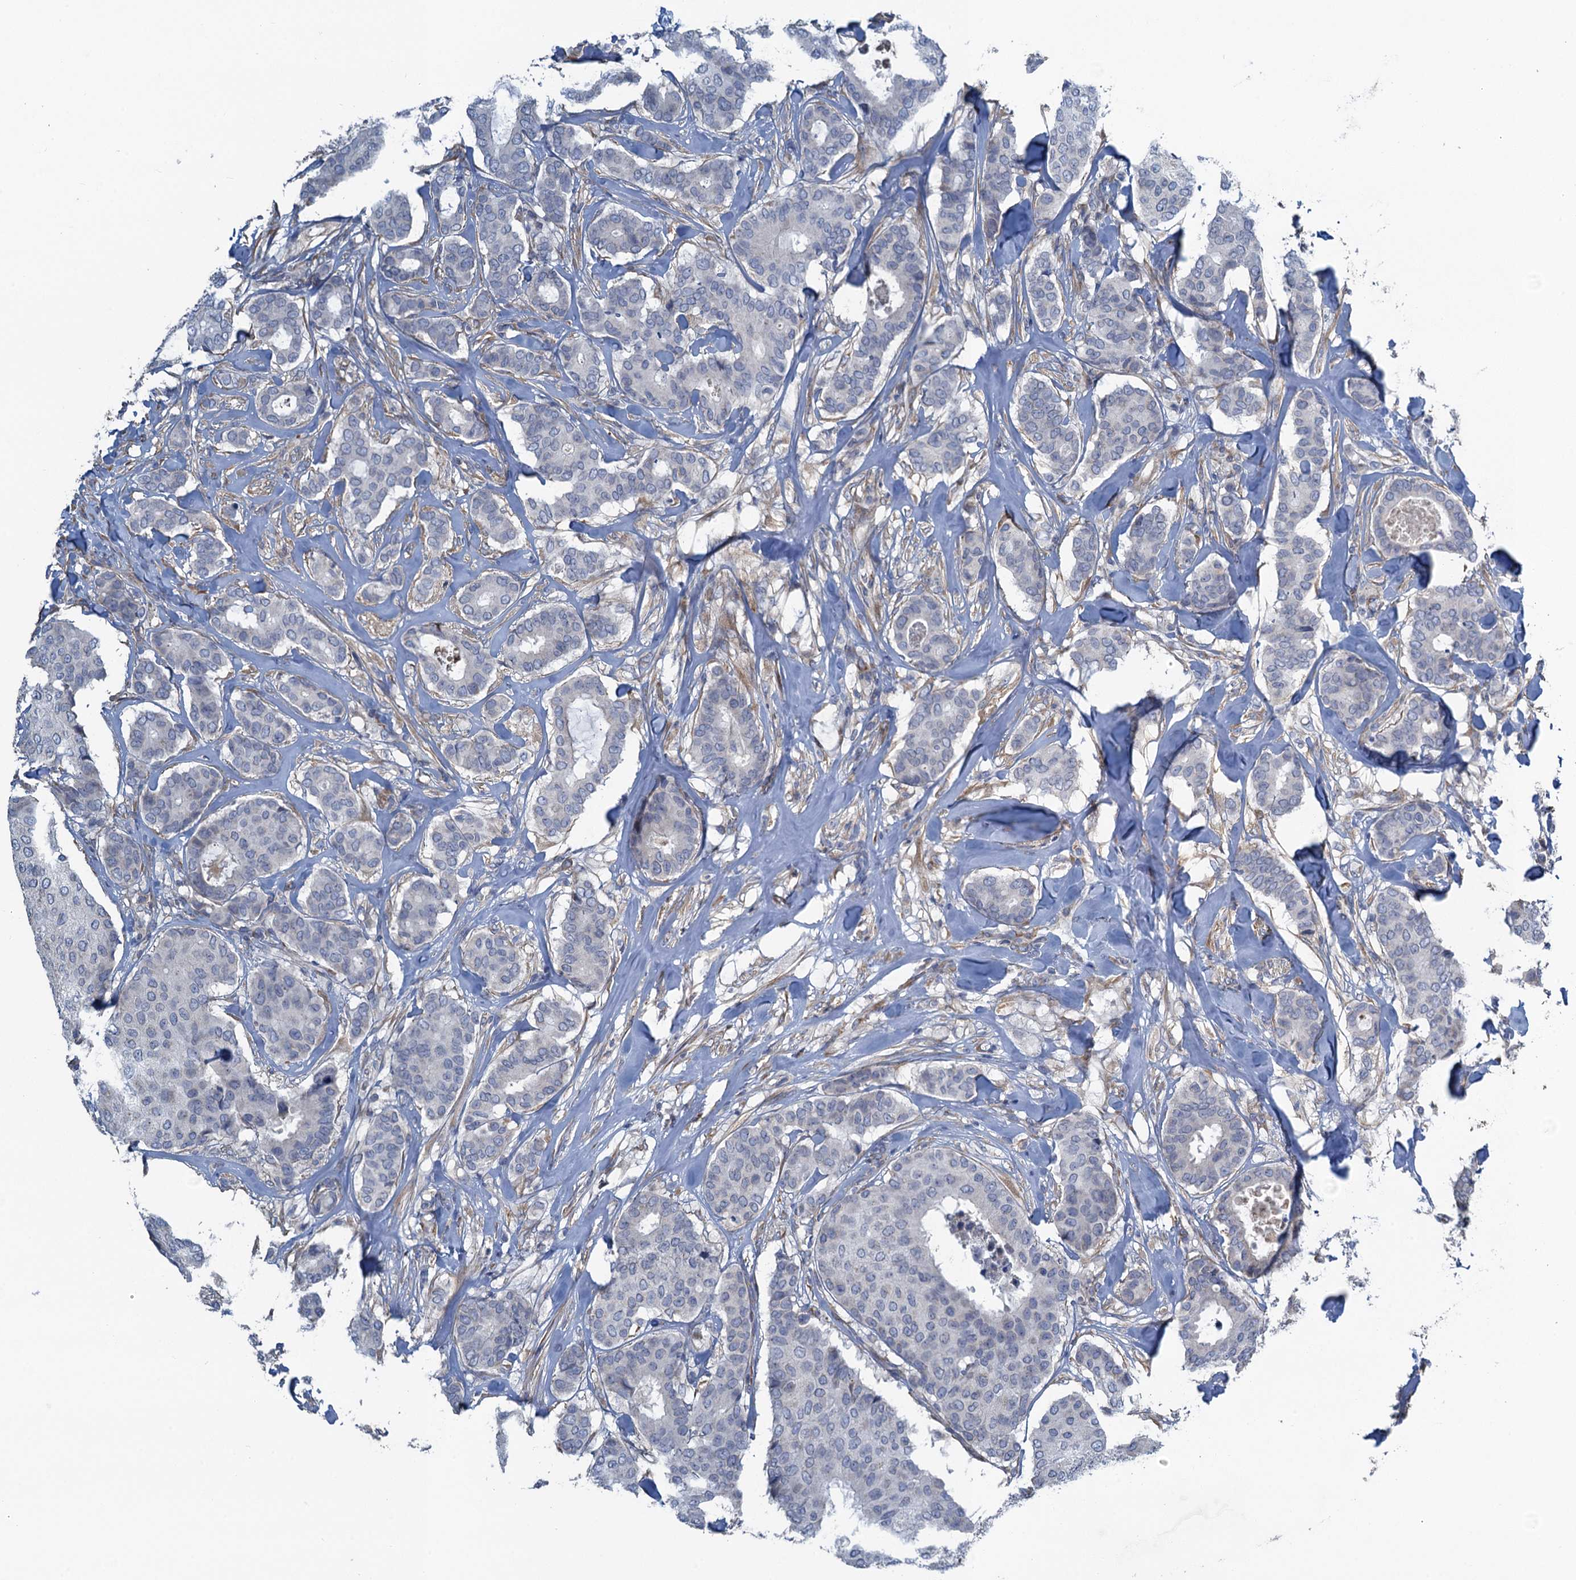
{"staining": {"intensity": "negative", "quantity": "none", "location": "none"}, "tissue": "breast cancer", "cell_type": "Tumor cells", "image_type": "cancer", "snomed": [{"axis": "morphology", "description": "Duct carcinoma"}, {"axis": "topography", "description": "Breast"}], "caption": "A micrograph of breast infiltrating ductal carcinoma stained for a protein reveals no brown staining in tumor cells.", "gene": "POGLUT3", "patient": {"sex": "female", "age": 75}}